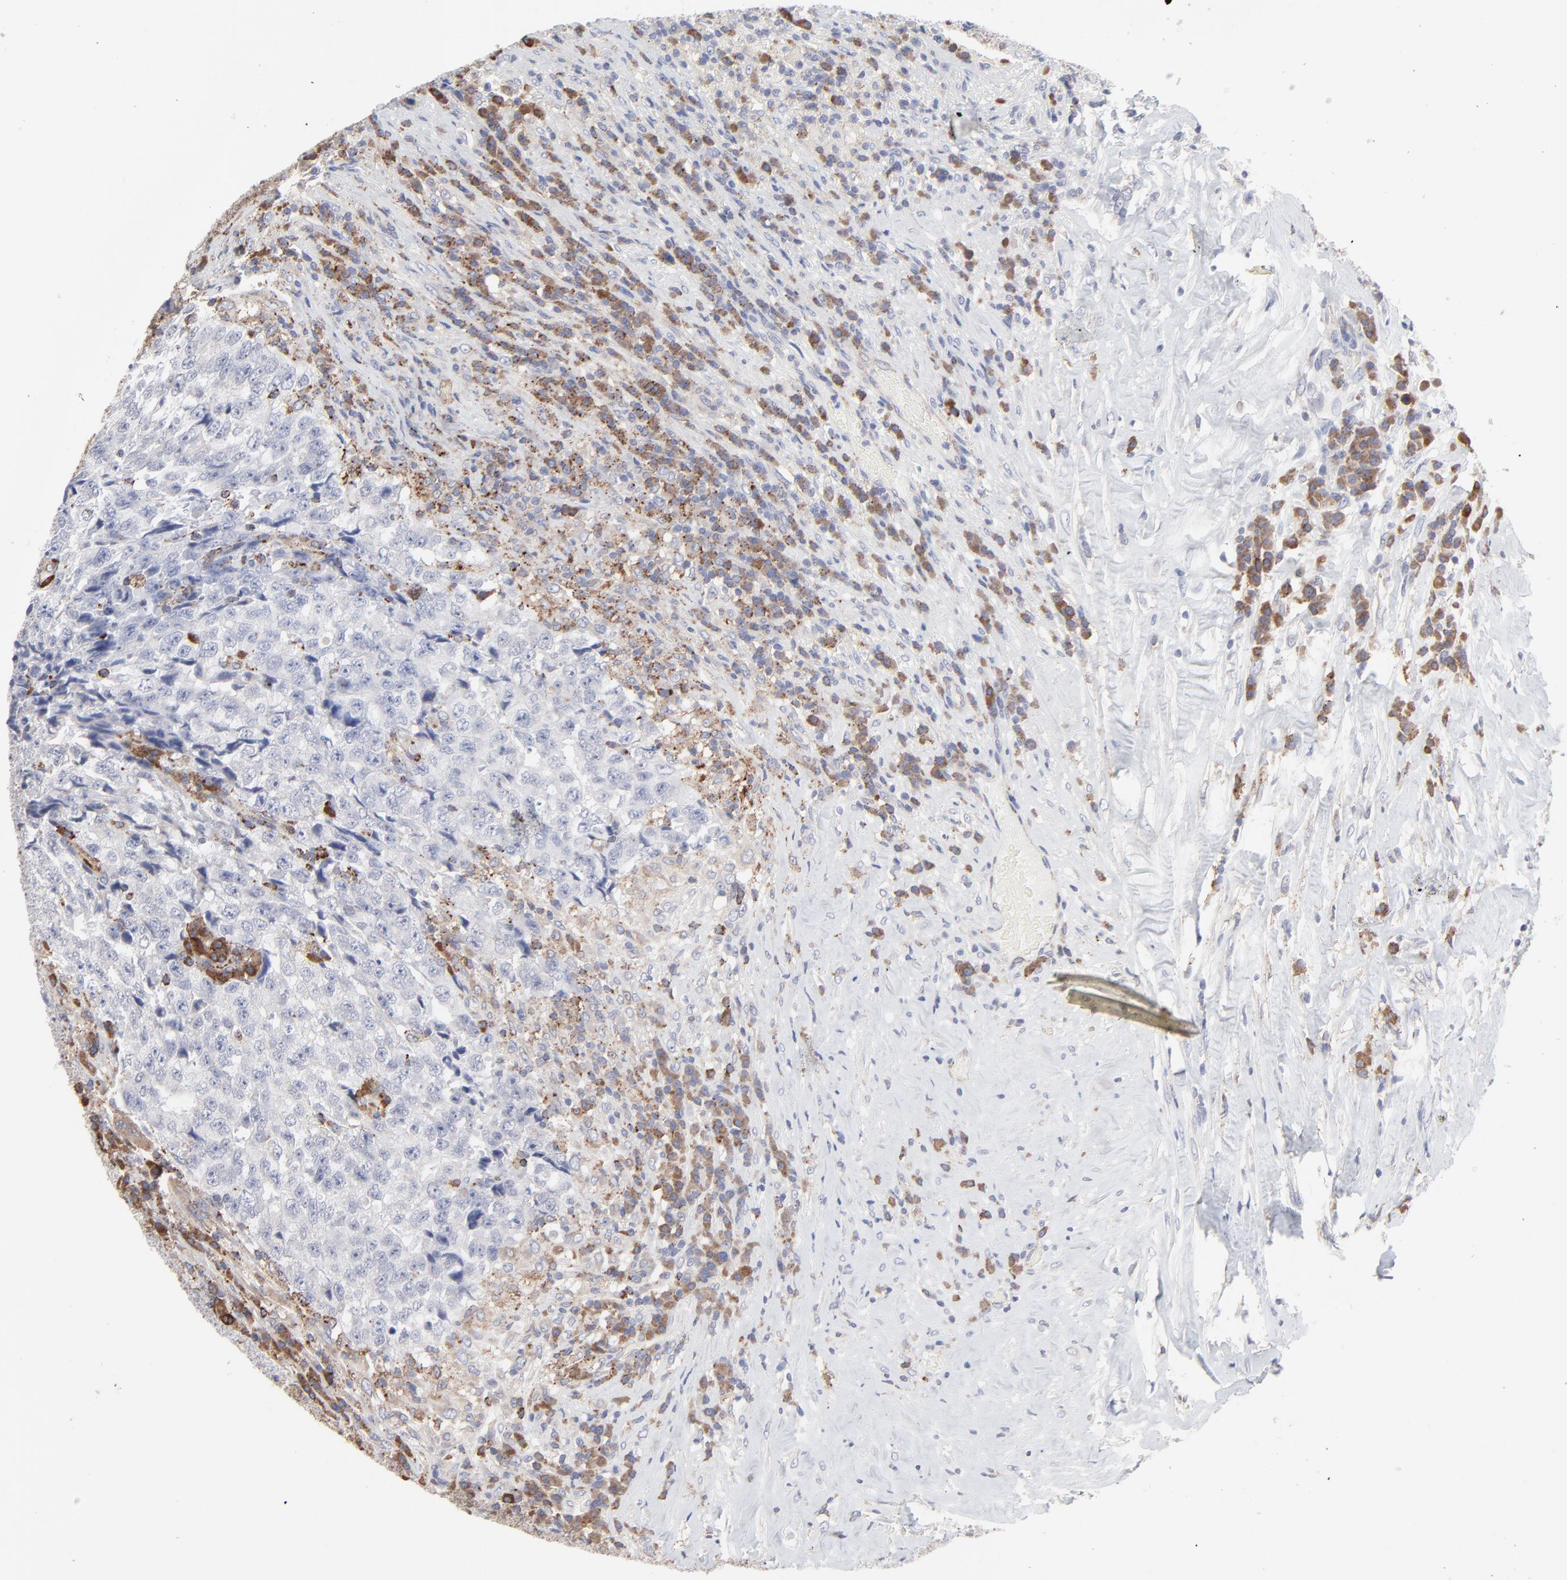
{"staining": {"intensity": "negative", "quantity": "none", "location": "none"}, "tissue": "testis cancer", "cell_type": "Tumor cells", "image_type": "cancer", "snomed": [{"axis": "morphology", "description": "Necrosis, NOS"}, {"axis": "morphology", "description": "Carcinoma, Embryonal, NOS"}, {"axis": "topography", "description": "Testis"}], "caption": "Testis cancer was stained to show a protein in brown. There is no significant positivity in tumor cells. (IHC, brightfield microscopy, high magnification).", "gene": "TRIM22", "patient": {"sex": "male", "age": 19}}